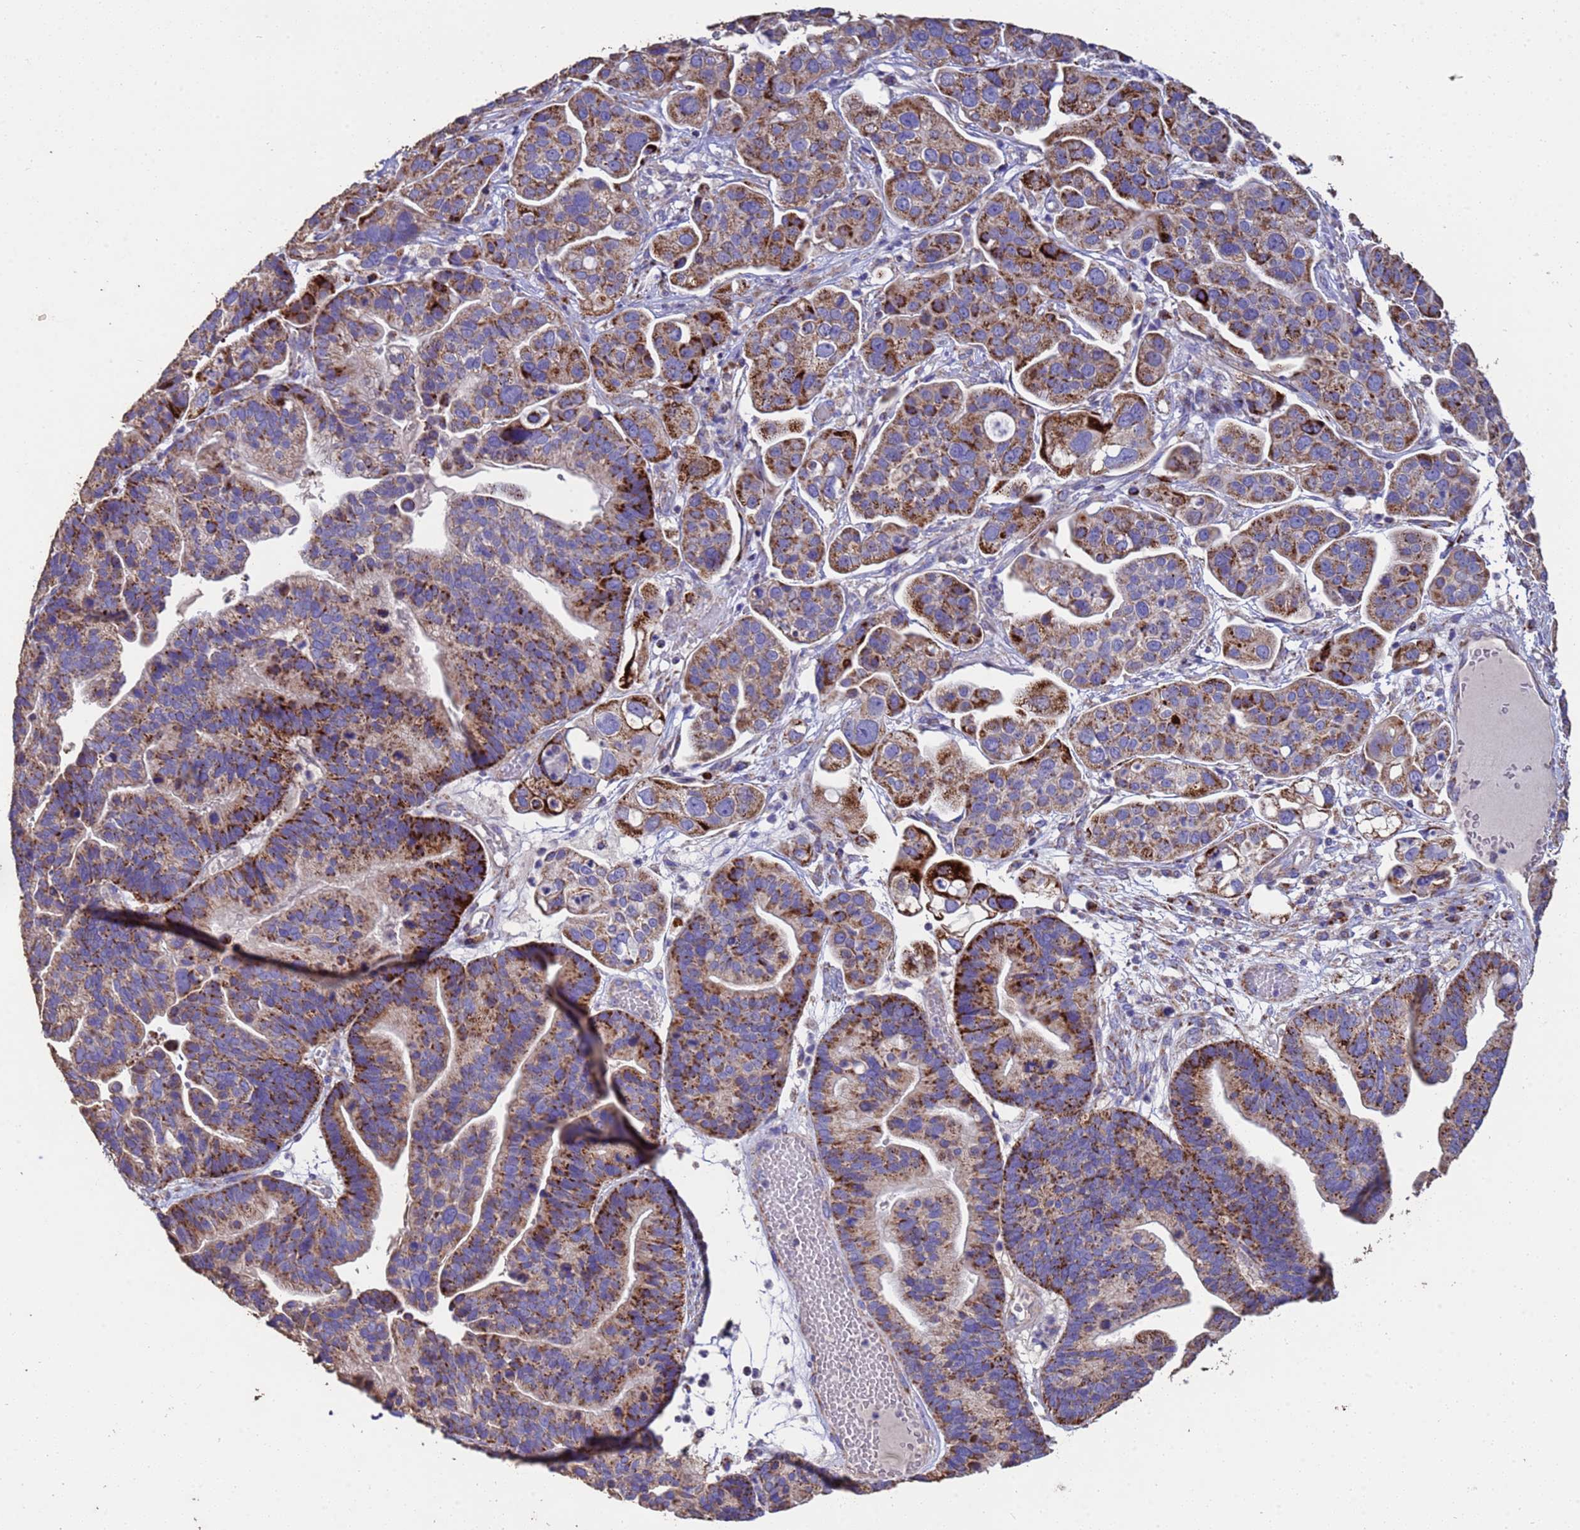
{"staining": {"intensity": "strong", "quantity": "25%-75%", "location": "cytoplasmic/membranous"}, "tissue": "ovarian cancer", "cell_type": "Tumor cells", "image_type": "cancer", "snomed": [{"axis": "morphology", "description": "Cystadenocarcinoma, serous, NOS"}, {"axis": "topography", "description": "Ovary"}], "caption": "Protein analysis of ovarian cancer tissue shows strong cytoplasmic/membranous expression in about 25%-75% of tumor cells. The staining was performed using DAB (3,3'-diaminobenzidine), with brown indicating positive protein expression. Nuclei are stained blue with hematoxylin.", "gene": "ZNFX1", "patient": {"sex": "female", "age": 56}}